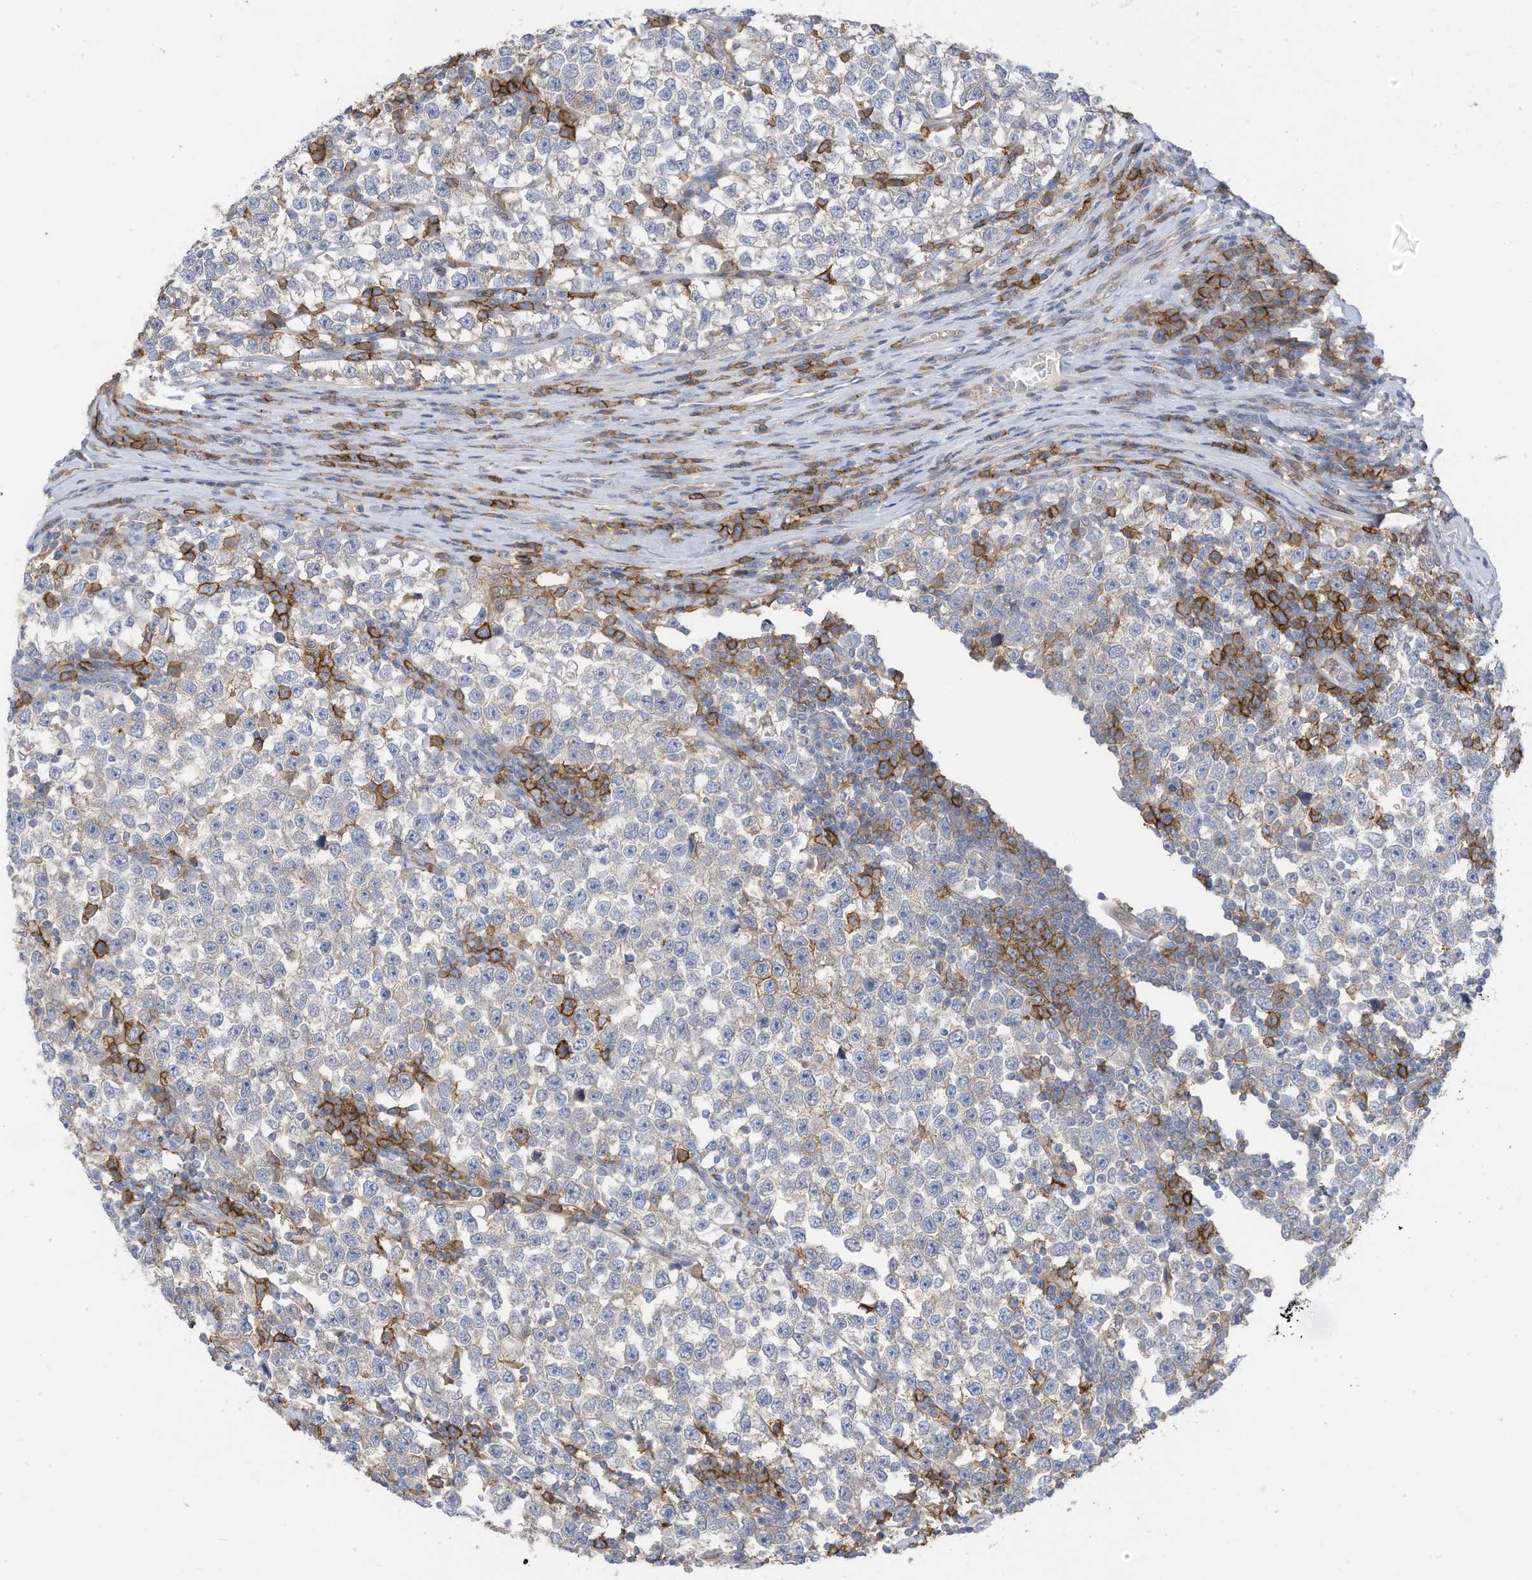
{"staining": {"intensity": "negative", "quantity": "none", "location": "none"}, "tissue": "testis cancer", "cell_type": "Tumor cells", "image_type": "cancer", "snomed": [{"axis": "morphology", "description": "Normal tissue, NOS"}, {"axis": "morphology", "description": "Seminoma, NOS"}, {"axis": "topography", "description": "Testis"}], "caption": "This is a histopathology image of immunohistochemistry (IHC) staining of testis cancer (seminoma), which shows no expression in tumor cells.", "gene": "SLC1A5", "patient": {"sex": "male", "age": 43}}